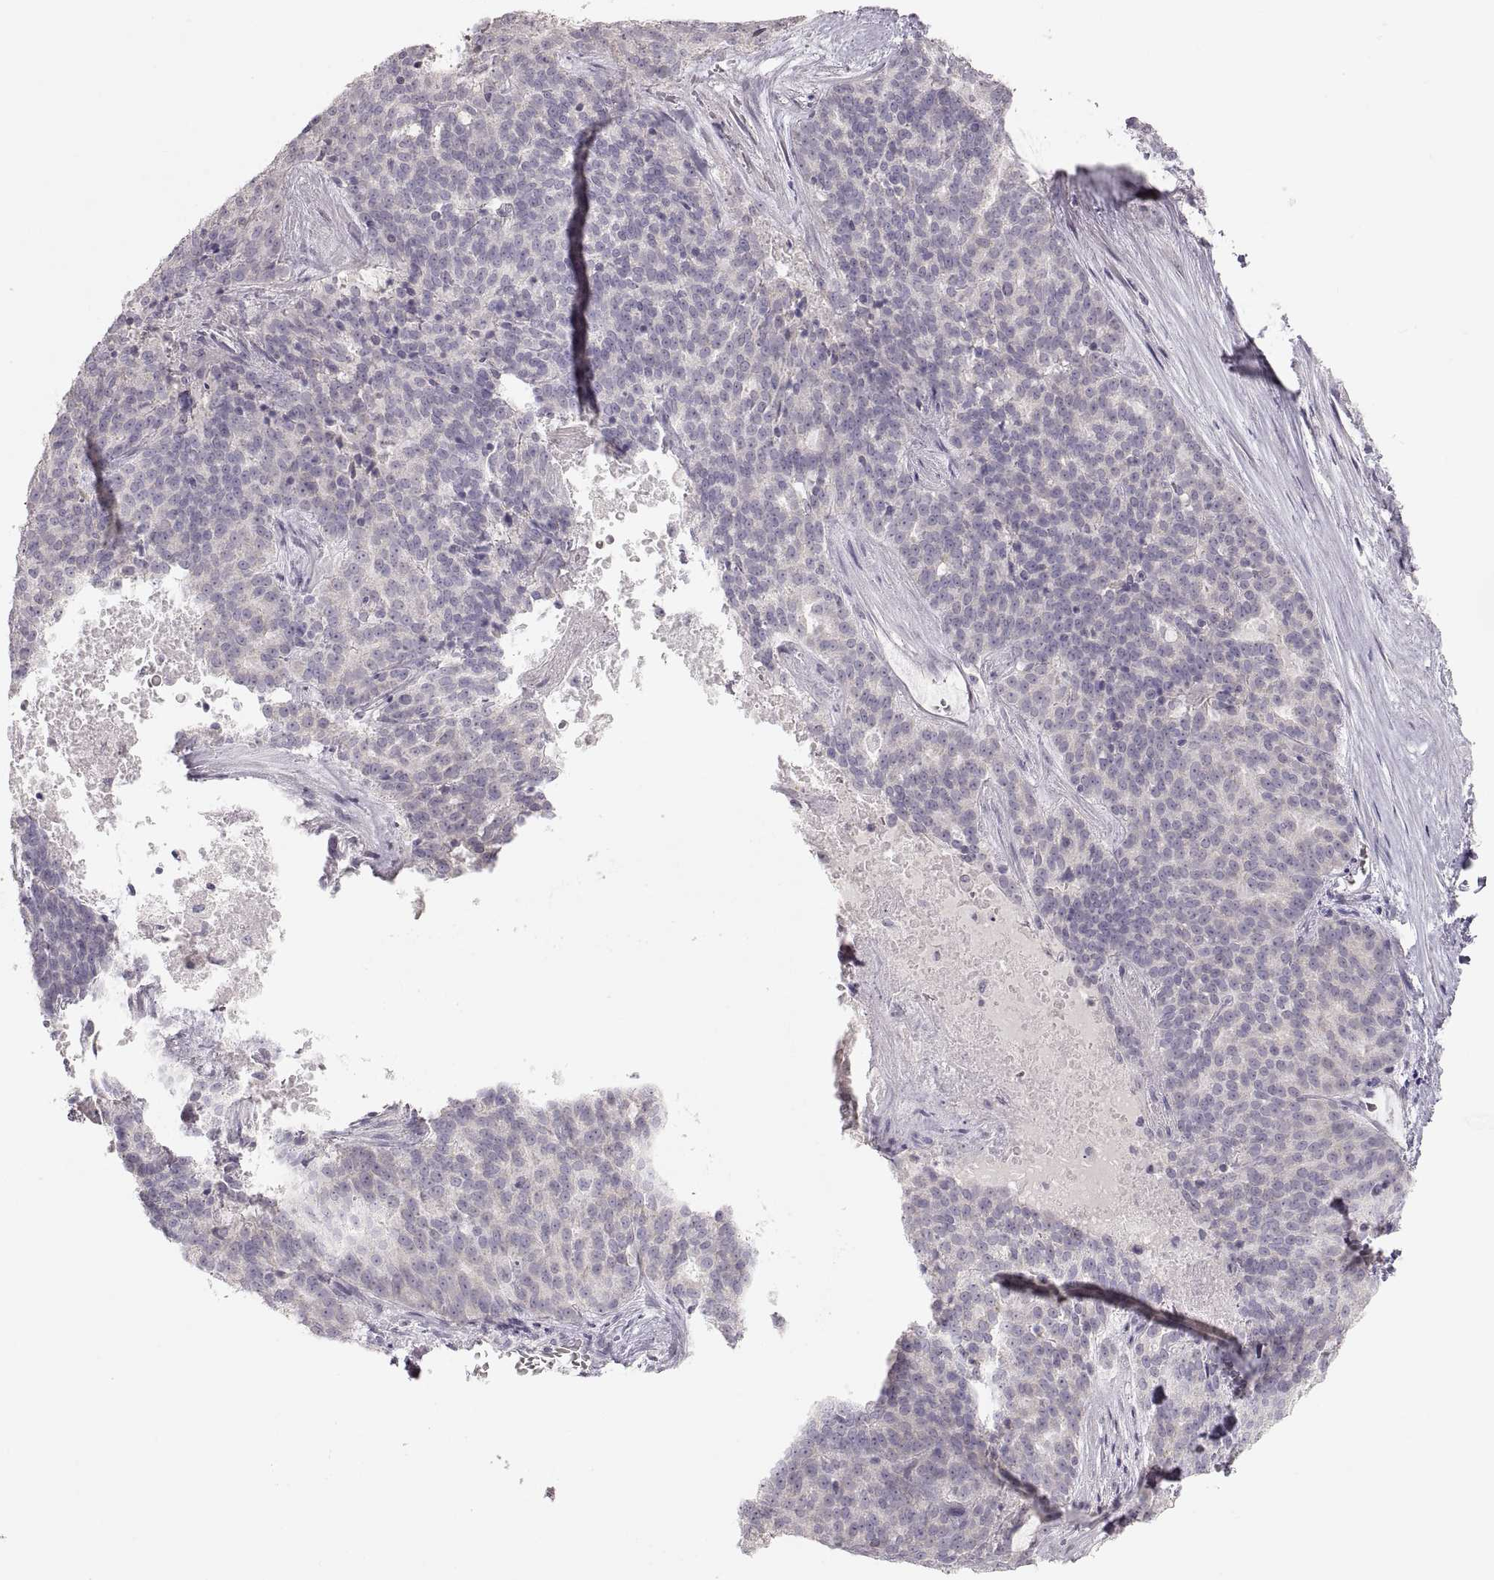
{"staining": {"intensity": "negative", "quantity": "none", "location": "none"}, "tissue": "liver cancer", "cell_type": "Tumor cells", "image_type": "cancer", "snomed": [{"axis": "morphology", "description": "Cholangiocarcinoma"}, {"axis": "topography", "description": "Liver"}], "caption": "An immunohistochemistry photomicrograph of liver cancer (cholangiocarcinoma) is shown. There is no staining in tumor cells of liver cancer (cholangiocarcinoma).", "gene": "PCSK2", "patient": {"sex": "female", "age": 47}}